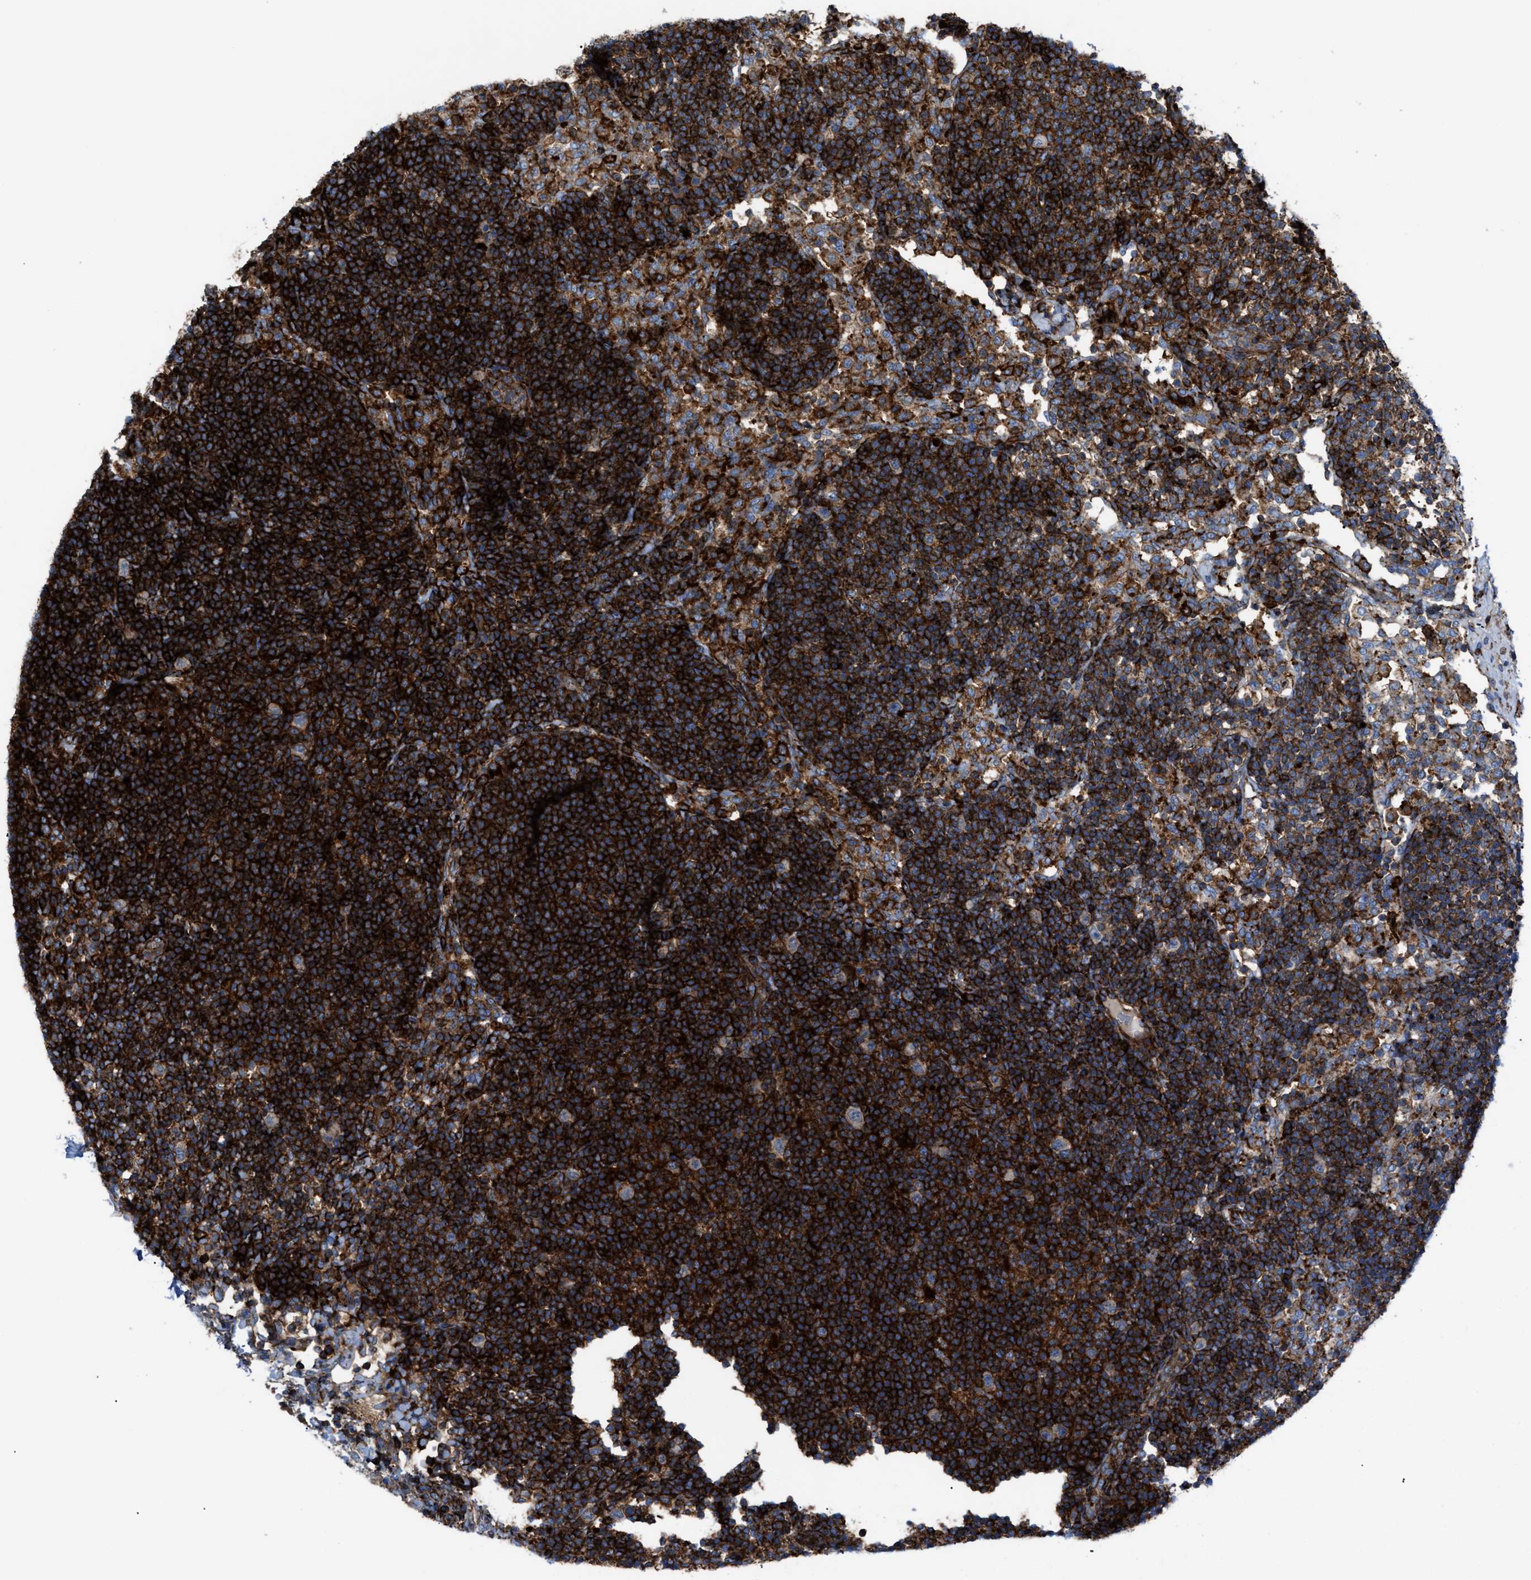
{"staining": {"intensity": "strong", "quantity": ">75%", "location": "cytoplasmic/membranous"}, "tissue": "lymph node", "cell_type": "Non-germinal center cells", "image_type": "normal", "snomed": [{"axis": "morphology", "description": "Normal tissue, NOS"}, {"axis": "morphology", "description": "Carcinoid, malignant, NOS"}, {"axis": "topography", "description": "Lymph node"}], "caption": "Protein expression analysis of normal lymph node displays strong cytoplasmic/membranous positivity in about >75% of non-germinal center cells.", "gene": "AGPAT2", "patient": {"sex": "male", "age": 47}}